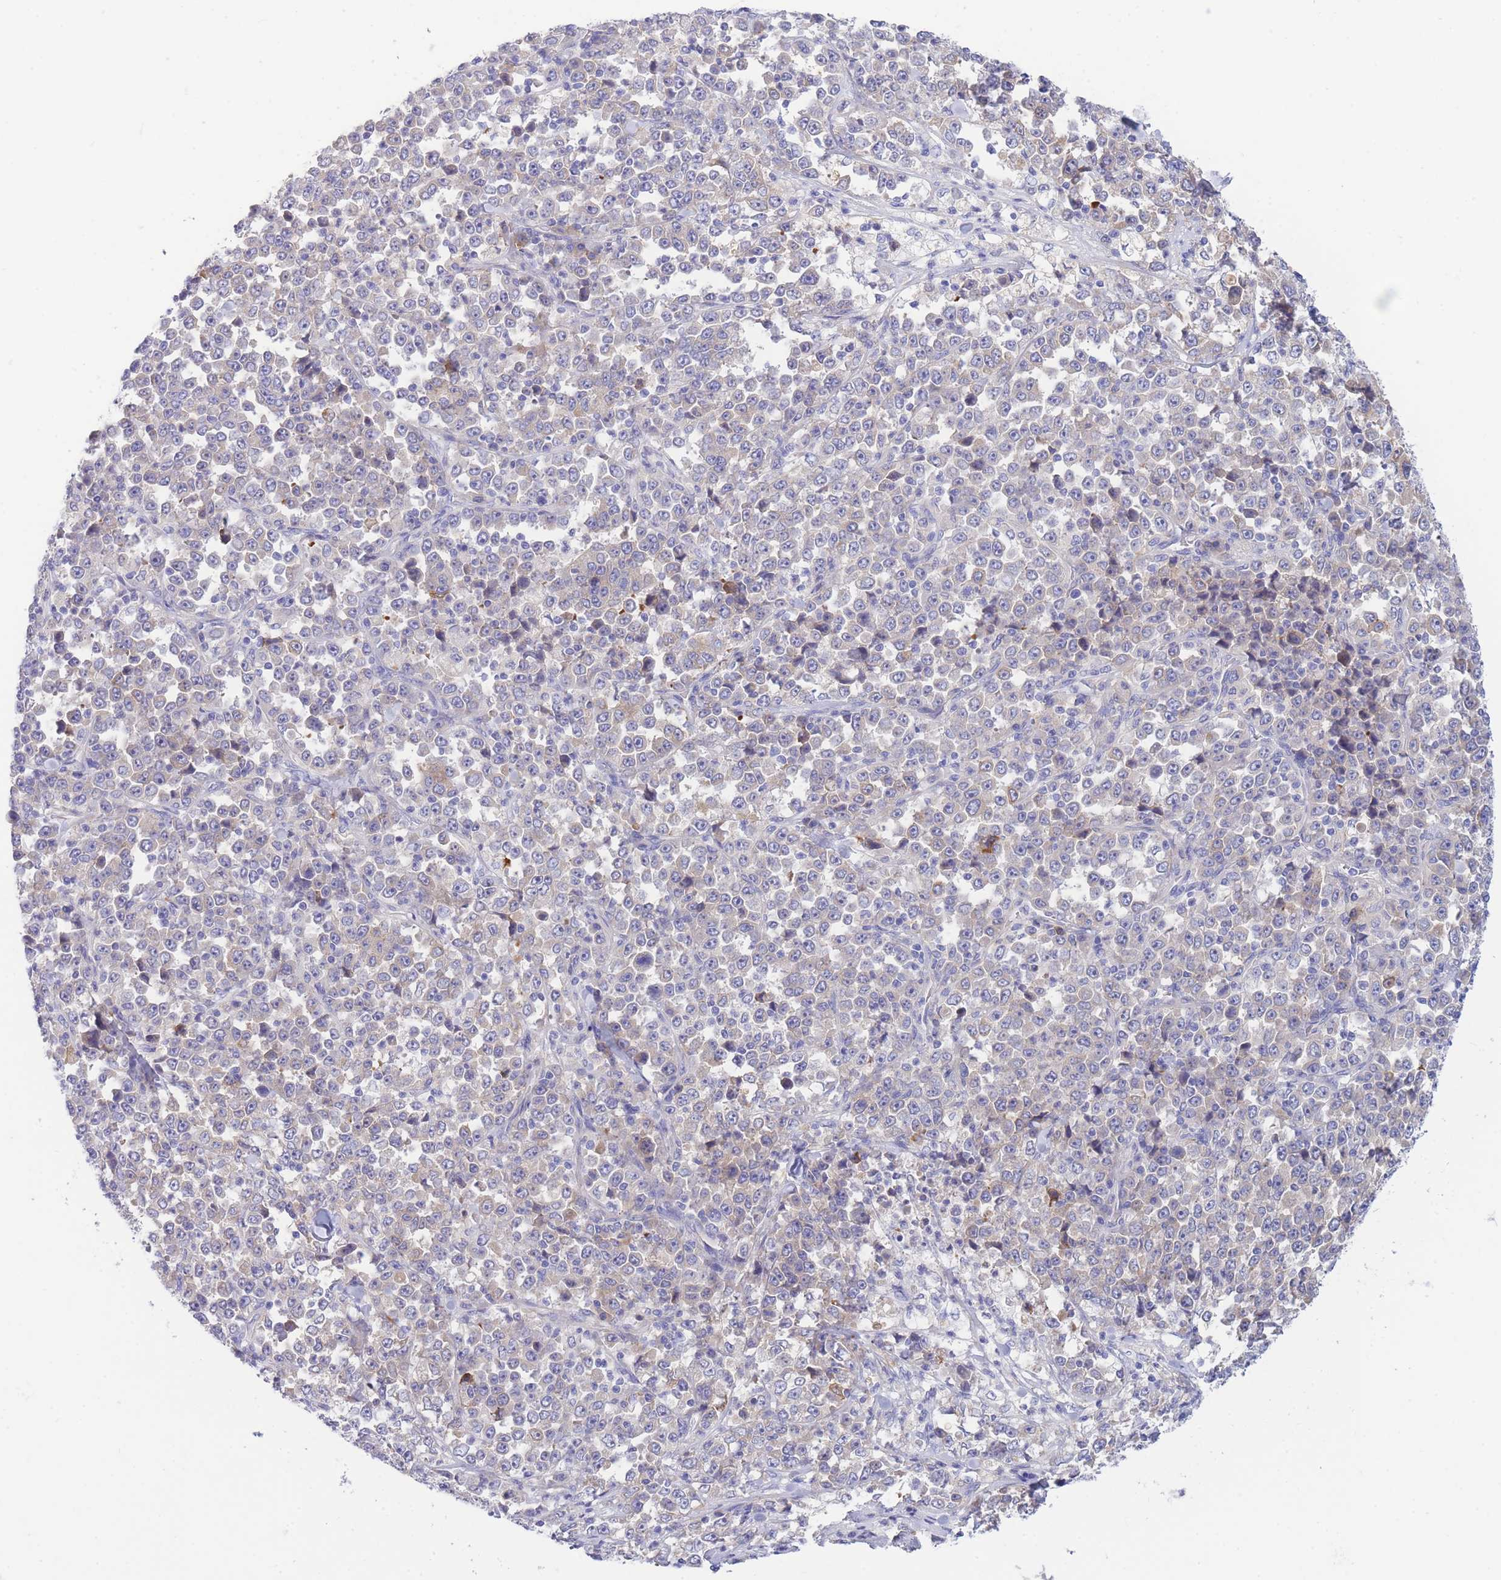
{"staining": {"intensity": "moderate", "quantity": "<25%", "location": "cytoplasmic/membranous"}, "tissue": "stomach cancer", "cell_type": "Tumor cells", "image_type": "cancer", "snomed": [{"axis": "morphology", "description": "Normal tissue, NOS"}, {"axis": "morphology", "description": "Adenocarcinoma, NOS"}, {"axis": "topography", "description": "Stomach, upper"}, {"axis": "topography", "description": "Stomach"}], "caption": "IHC histopathology image of stomach cancer (adenocarcinoma) stained for a protein (brown), which displays low levels of moderate cytoplasmic/membranous expression in approximately <25% of tumor cells.", "gene": "PCDHB3", "patient": {"sex": "male", "age": 59}}